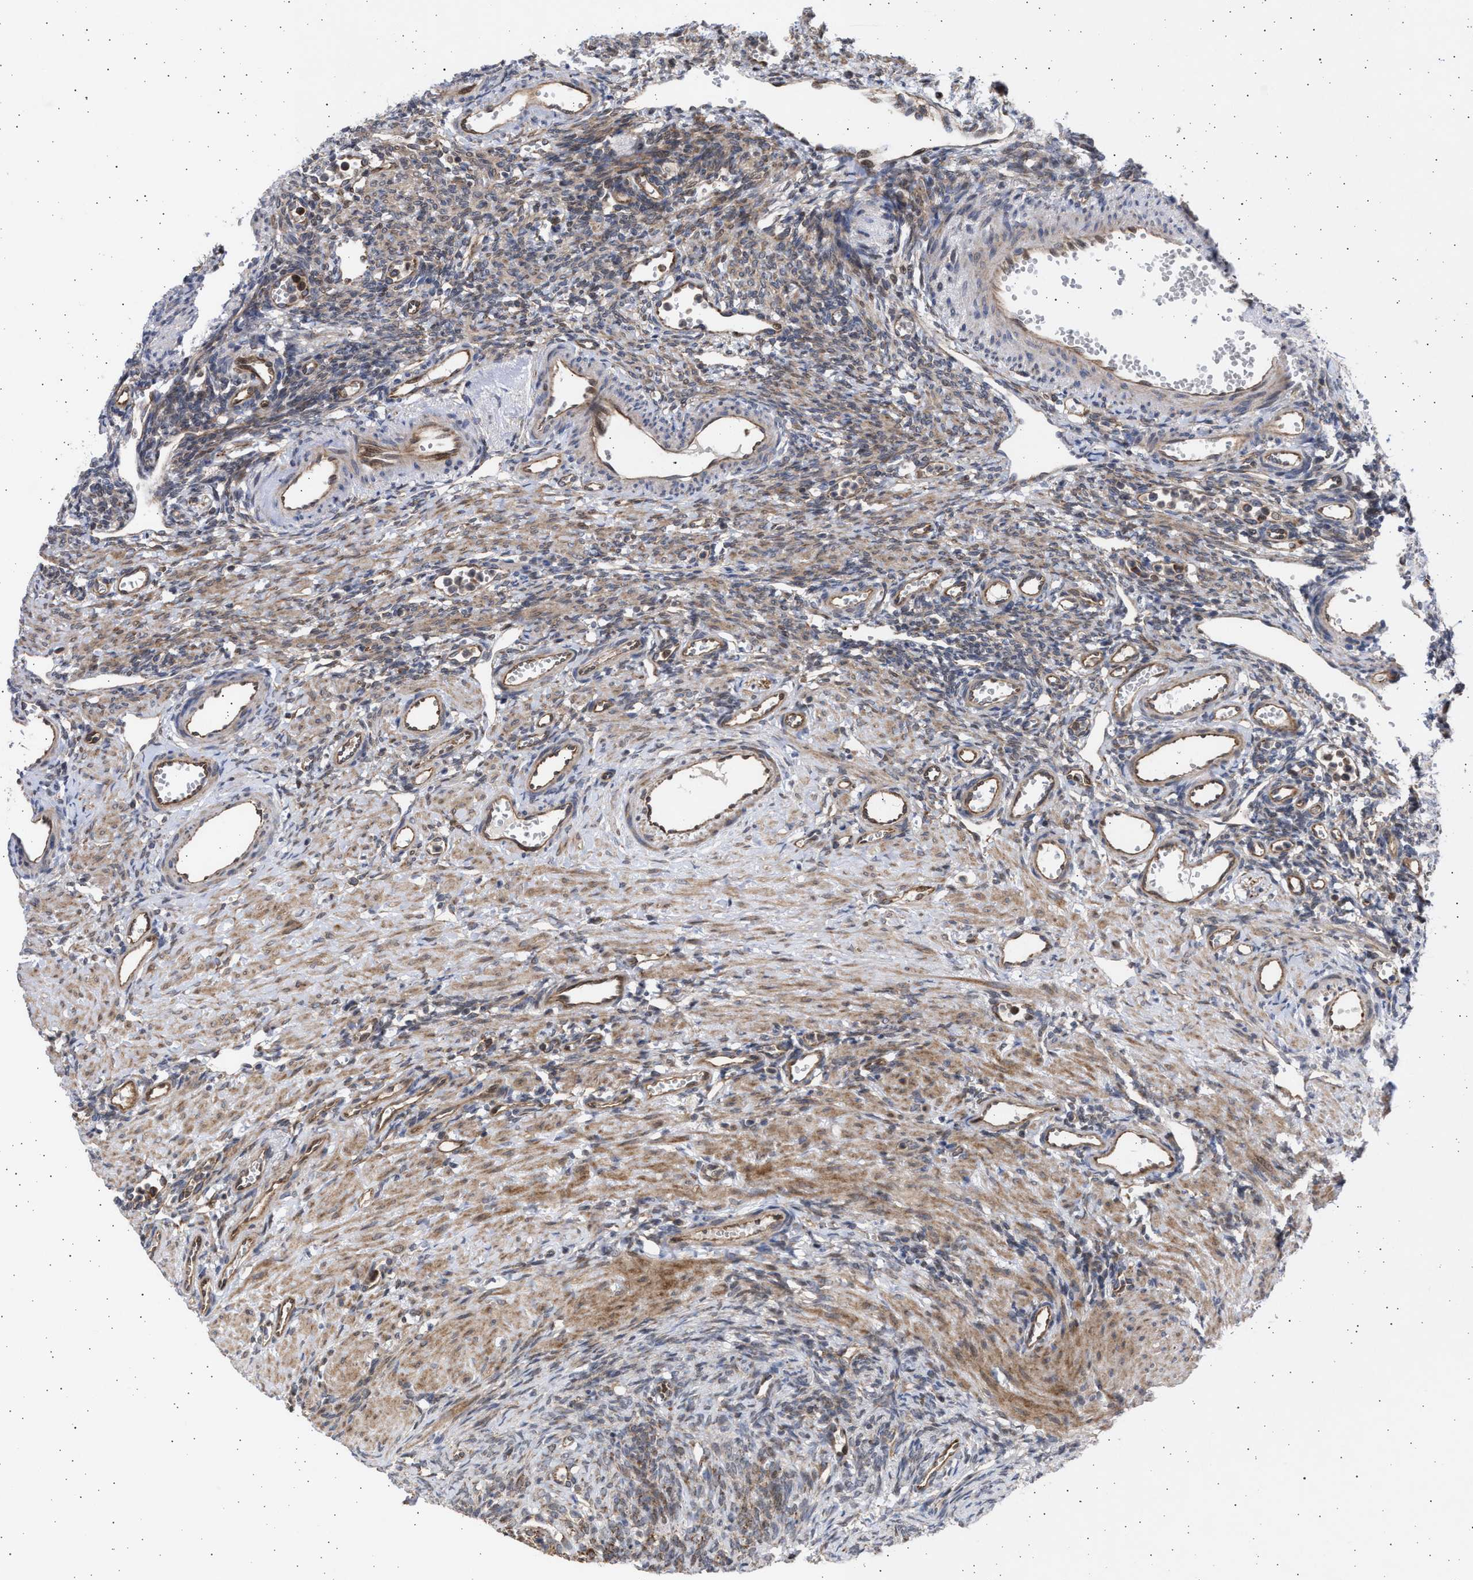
{"staining": {"intensity": "weak", "quantity": "25%-75%", "location": "cytoplasmic/membranous"}, "tissue": "ovary", "cell_type": "Ovarian stroma cells", "image_type": "normal", "snomed": [{"axis": "morphology", "description": "Normal tissue, NOS"}, {"axis": "topography", "description": "Ovary"}], "caption": "Human ovary stained with a brown dye exhibits weak cytoplasmic/membranous positive positivity in about 25%-75% of ovarian stroma cells.", "gene": "TTC19", "patient": {"sex": "female", "age": 33}}